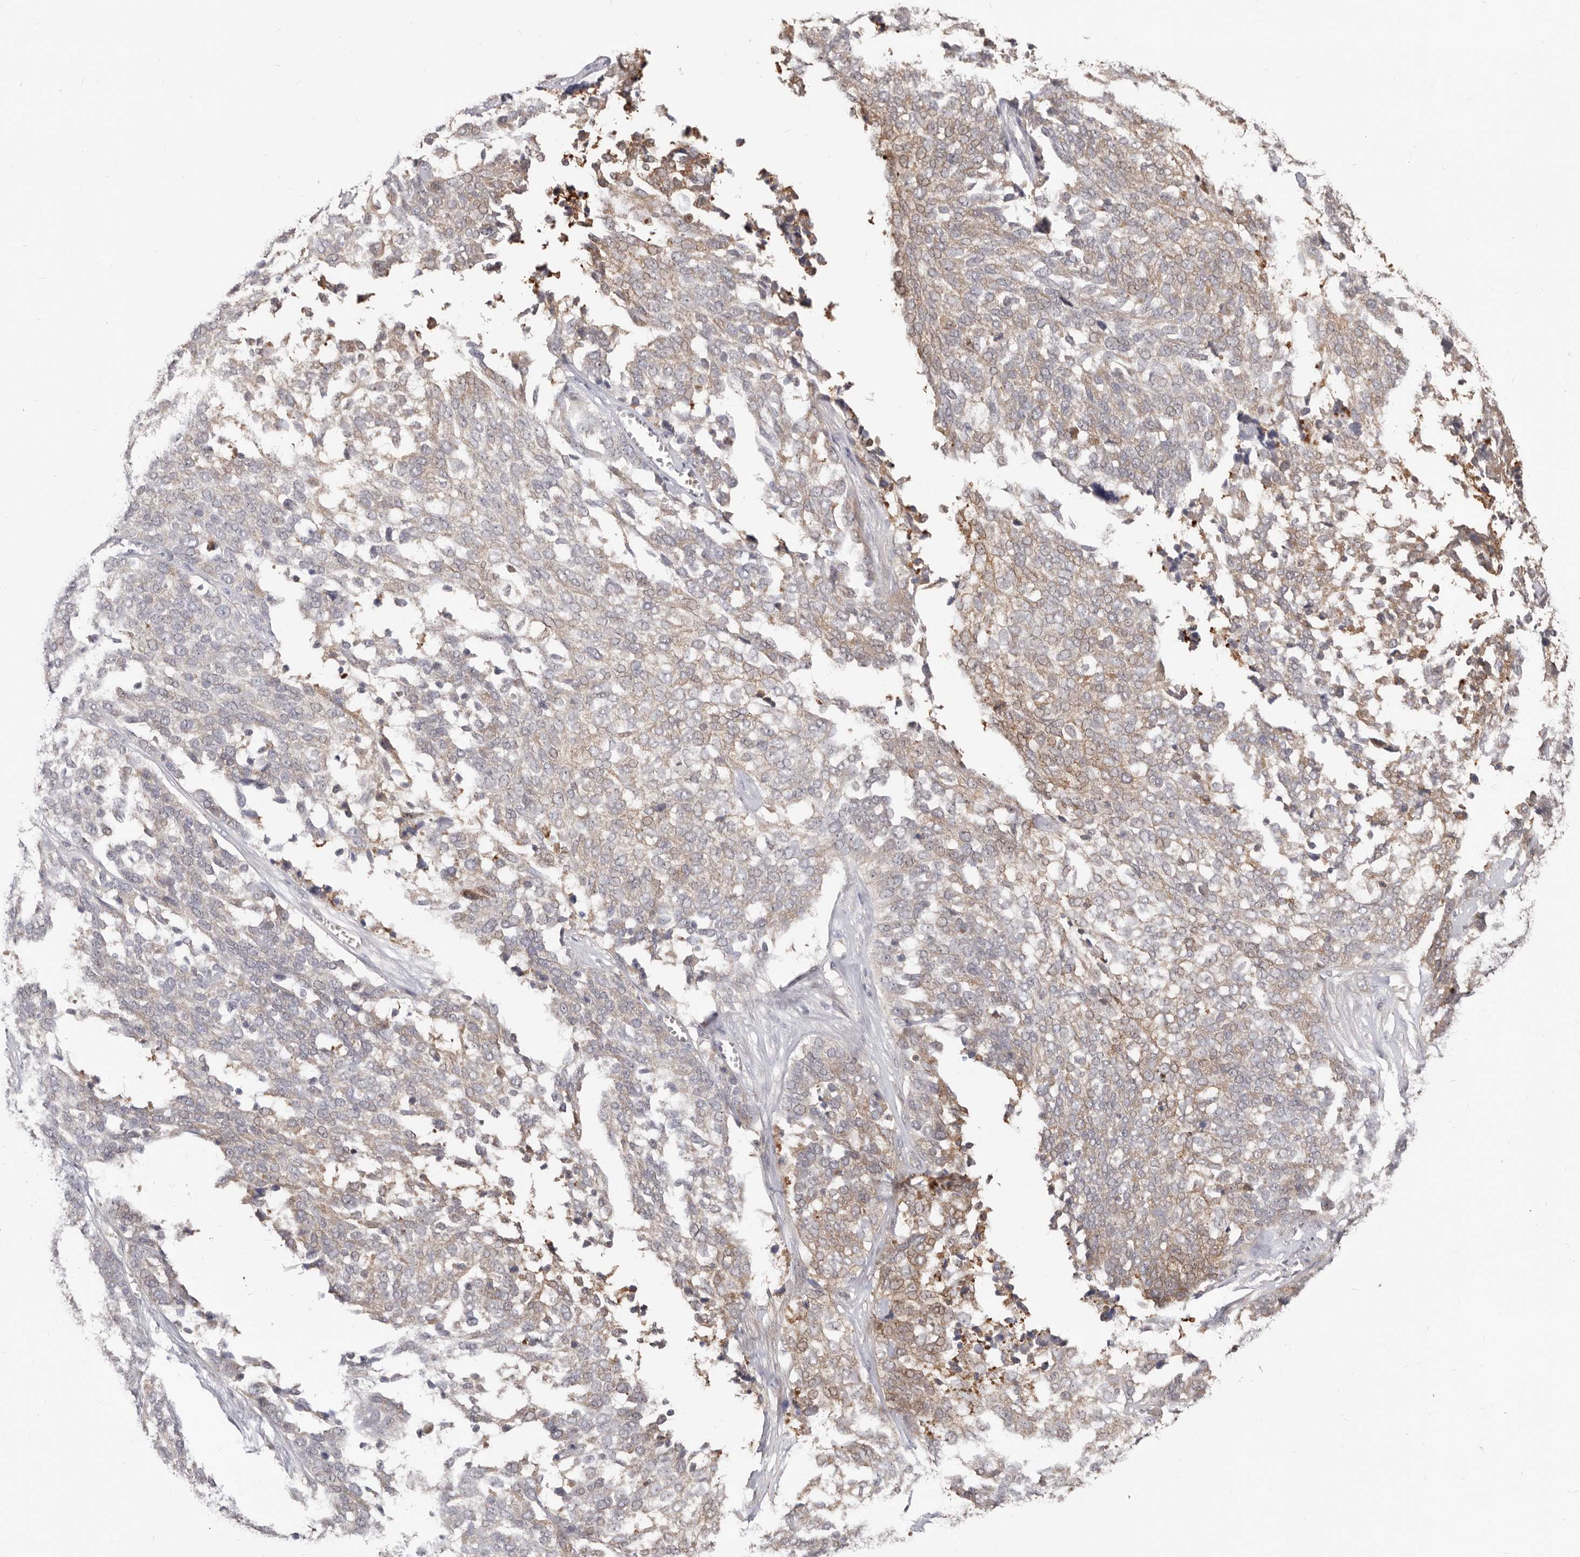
{"staining": {"intensity": "weak", "quantity": "25%-75%", "location": "cytoplasmic/membranous,nuclear"}, "tissue": "ovarian cancer", "cell_type": "Tumor cells", "image_type": "cancer", "snomed": [{"axis": "morphology", "description": "Cystadenocarcinoma, serous, NOS"}, {"axis": "topography", "description": "Ovary"}], "caption": "Immunohistochemistry histopathology image of human ovarian cancer (serous cystadenocarcinoma) stained for a protein (brown), which displays low levels of weak cytoplasmic/membranous and nuclear expression in about 25%-75% of tumor cells.", "gene": "TC2N", "patient": {"sex": "female", "age": 44}}